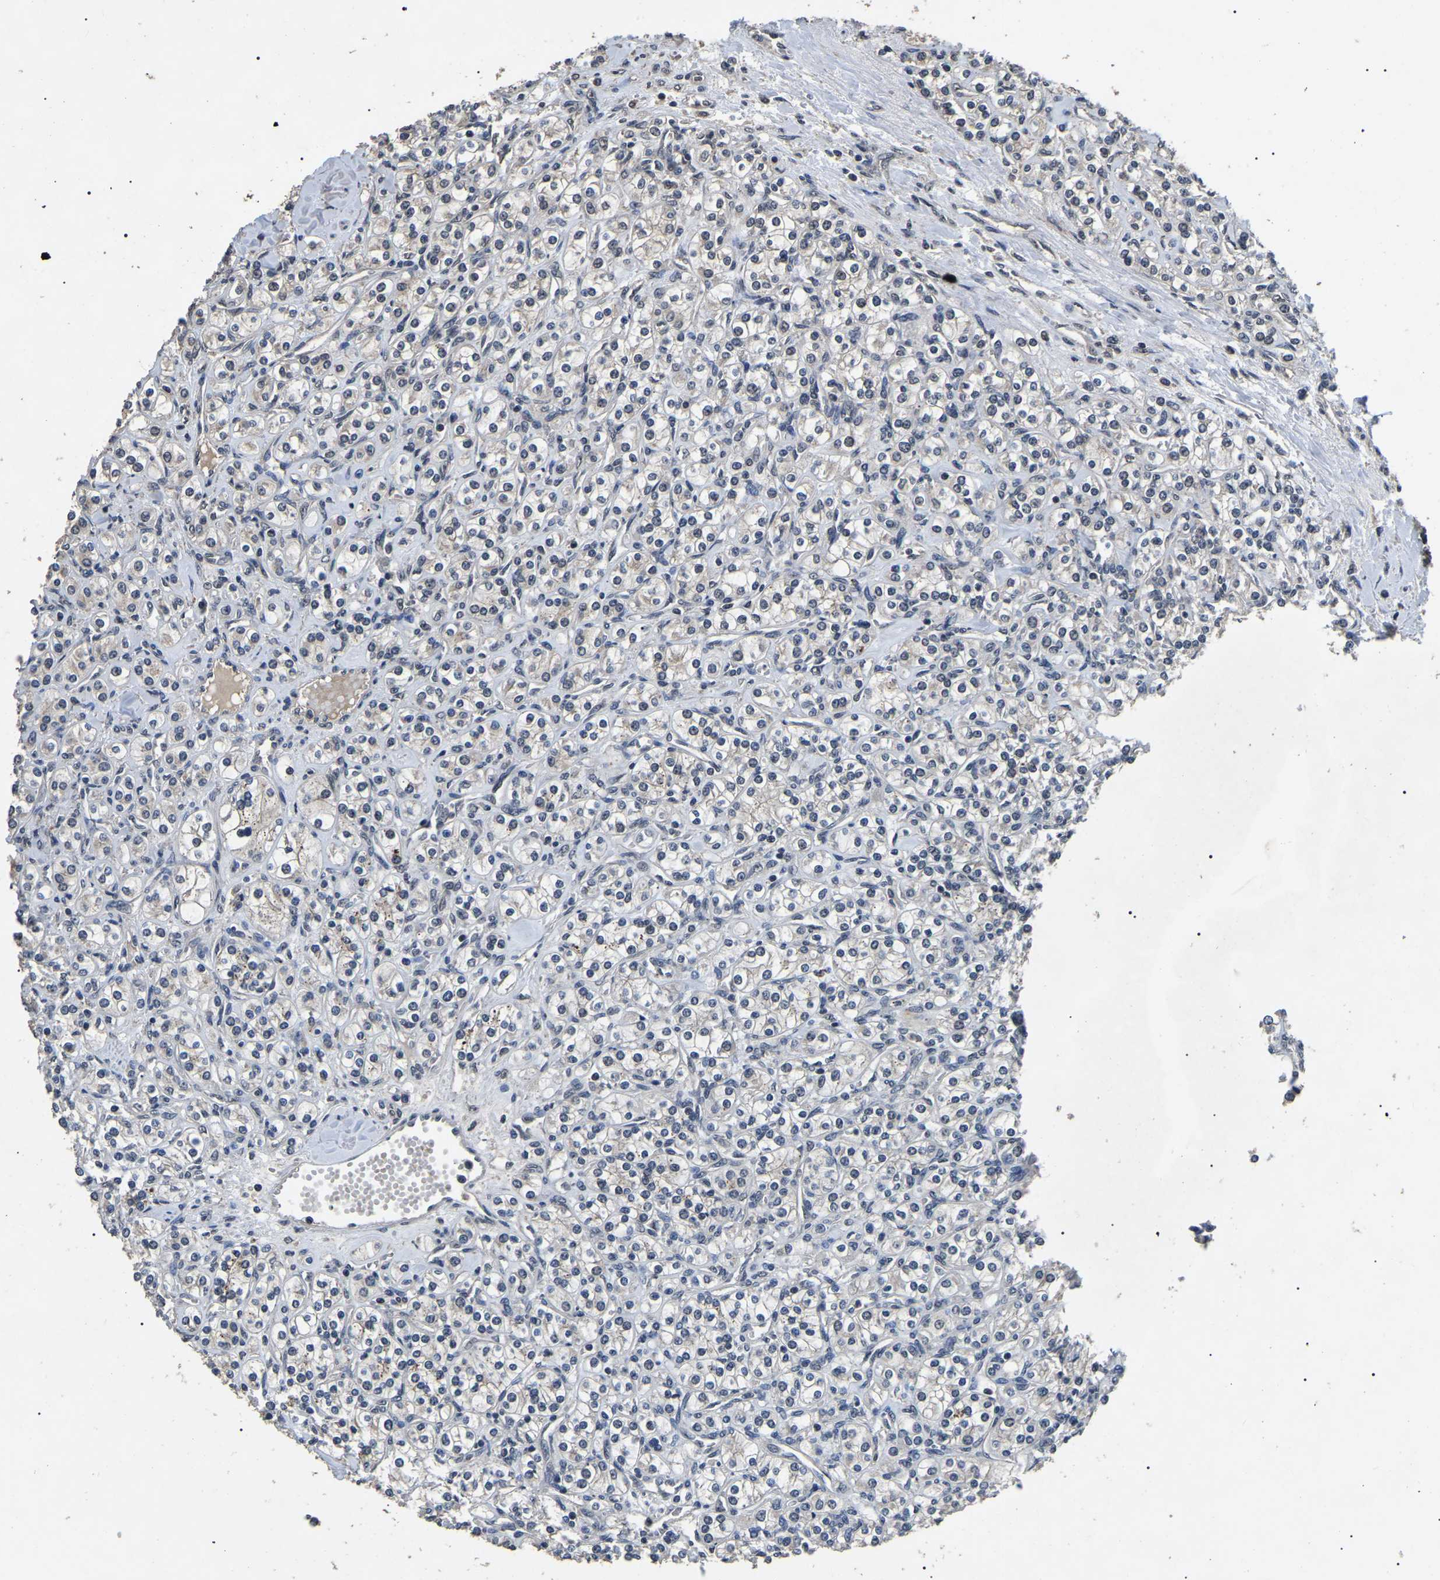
{"staining": {"intensity": "negative", "quantity": "none", "location": "none"}, "tissue": "renal cancer", "cell_type": "Tumor cells", "image_type": "cancer", "snomed": [{"axis": "morphology", "description": "Adenocarcinoma, NOS"}, {"axis": "topography", "description": "Kidney"}], "caption": "A high-resolution photomicrograph shows immunohistochemistry staining of renal cancer, which demonstrates no significant expression in tumor cells.", "gene": "PPM1E", "patient": {"sex": "male", "age": 77}}